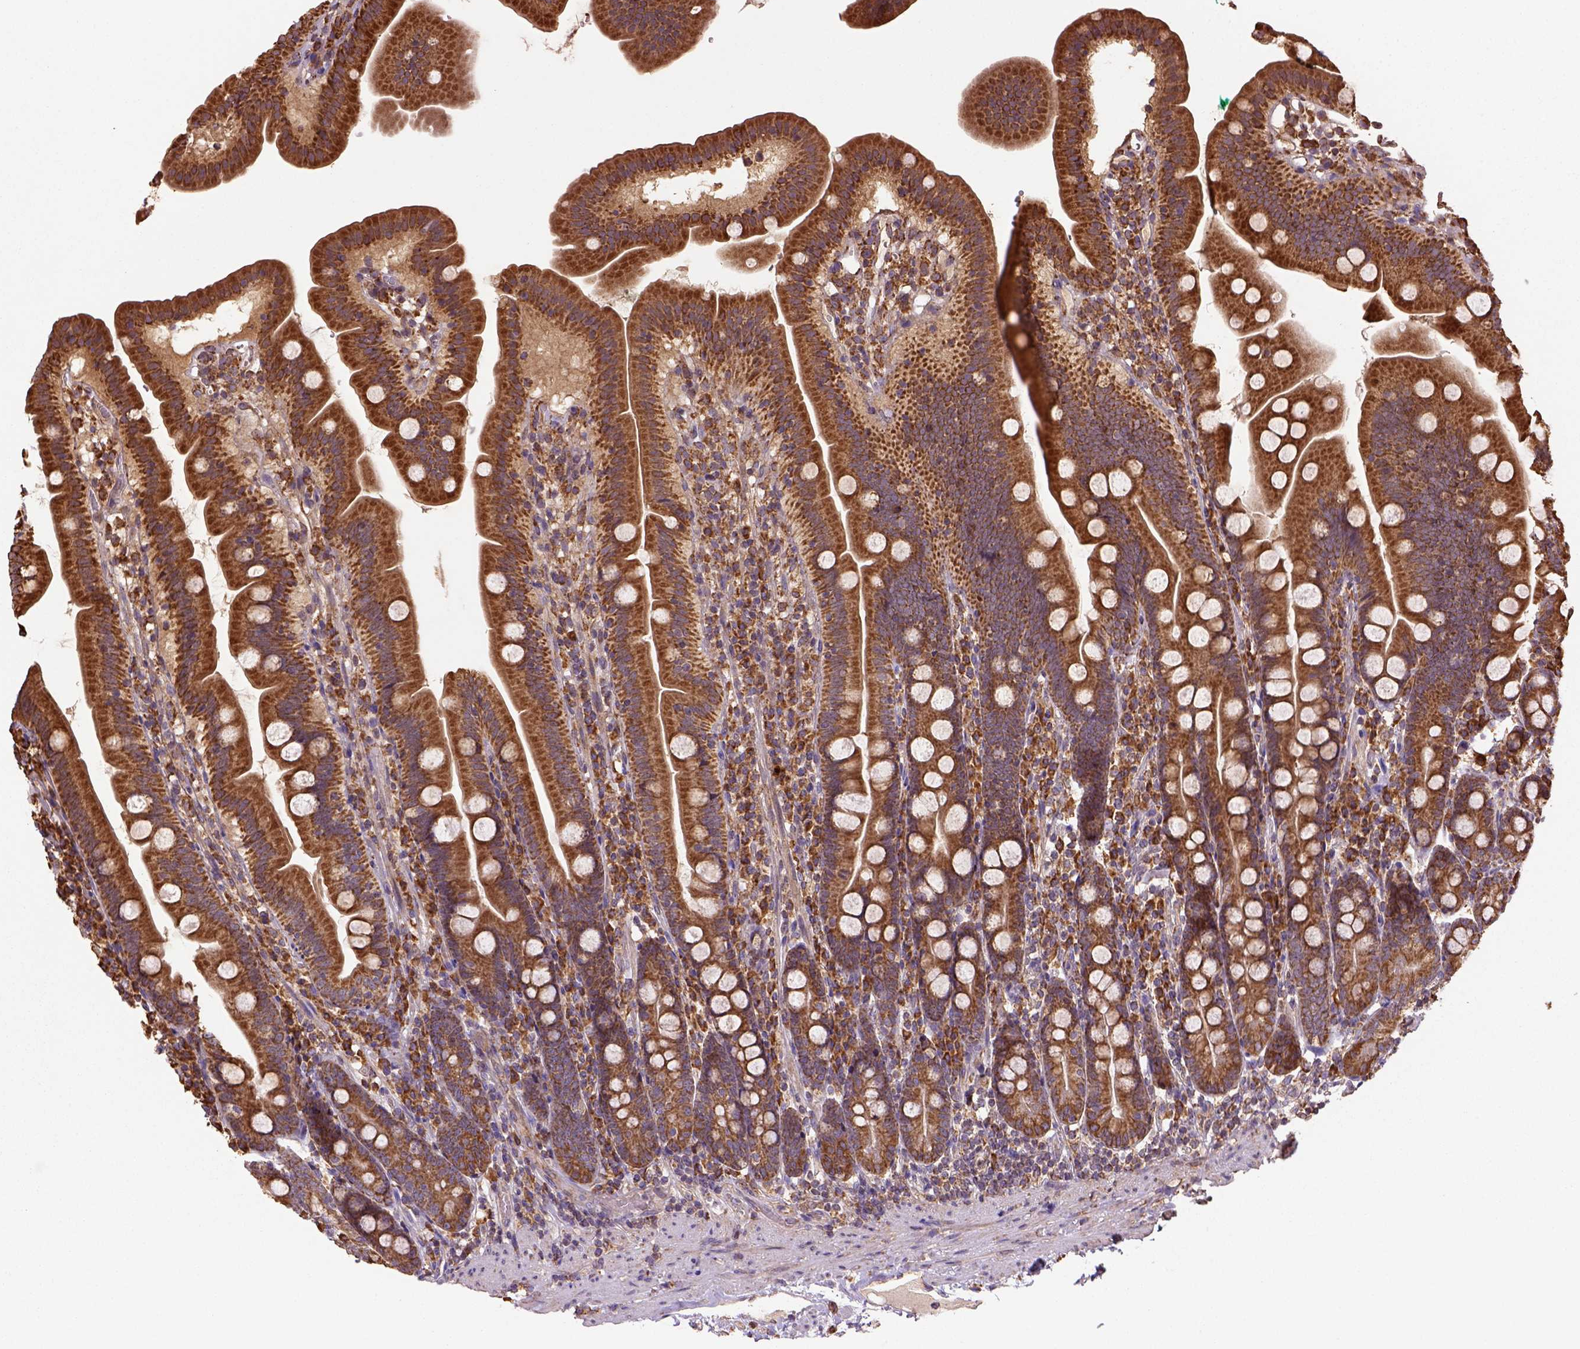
{"staining": {"intensity": "strong", "quantity": ">75%", "location": "cytoplasmic/membranous"}, "tissue": "duodenum", "cell_type": "Glandular cells", "image_type": "normal", "snomed": [{"axis": "morphology", "description": "Normal tissue, NOS"}, {"axis": "topography", "description": "Duodenum"}], "caption": "An immunohistochemistry (IHC) photomicrograph of normal tissue is shown. Protein staining in brown labels strong cytoplasmic/membranous positivity in duodenum within glandular cells.", "gene": "MAPK8IP3", "patient": {"sex": "female", "age": 67}}